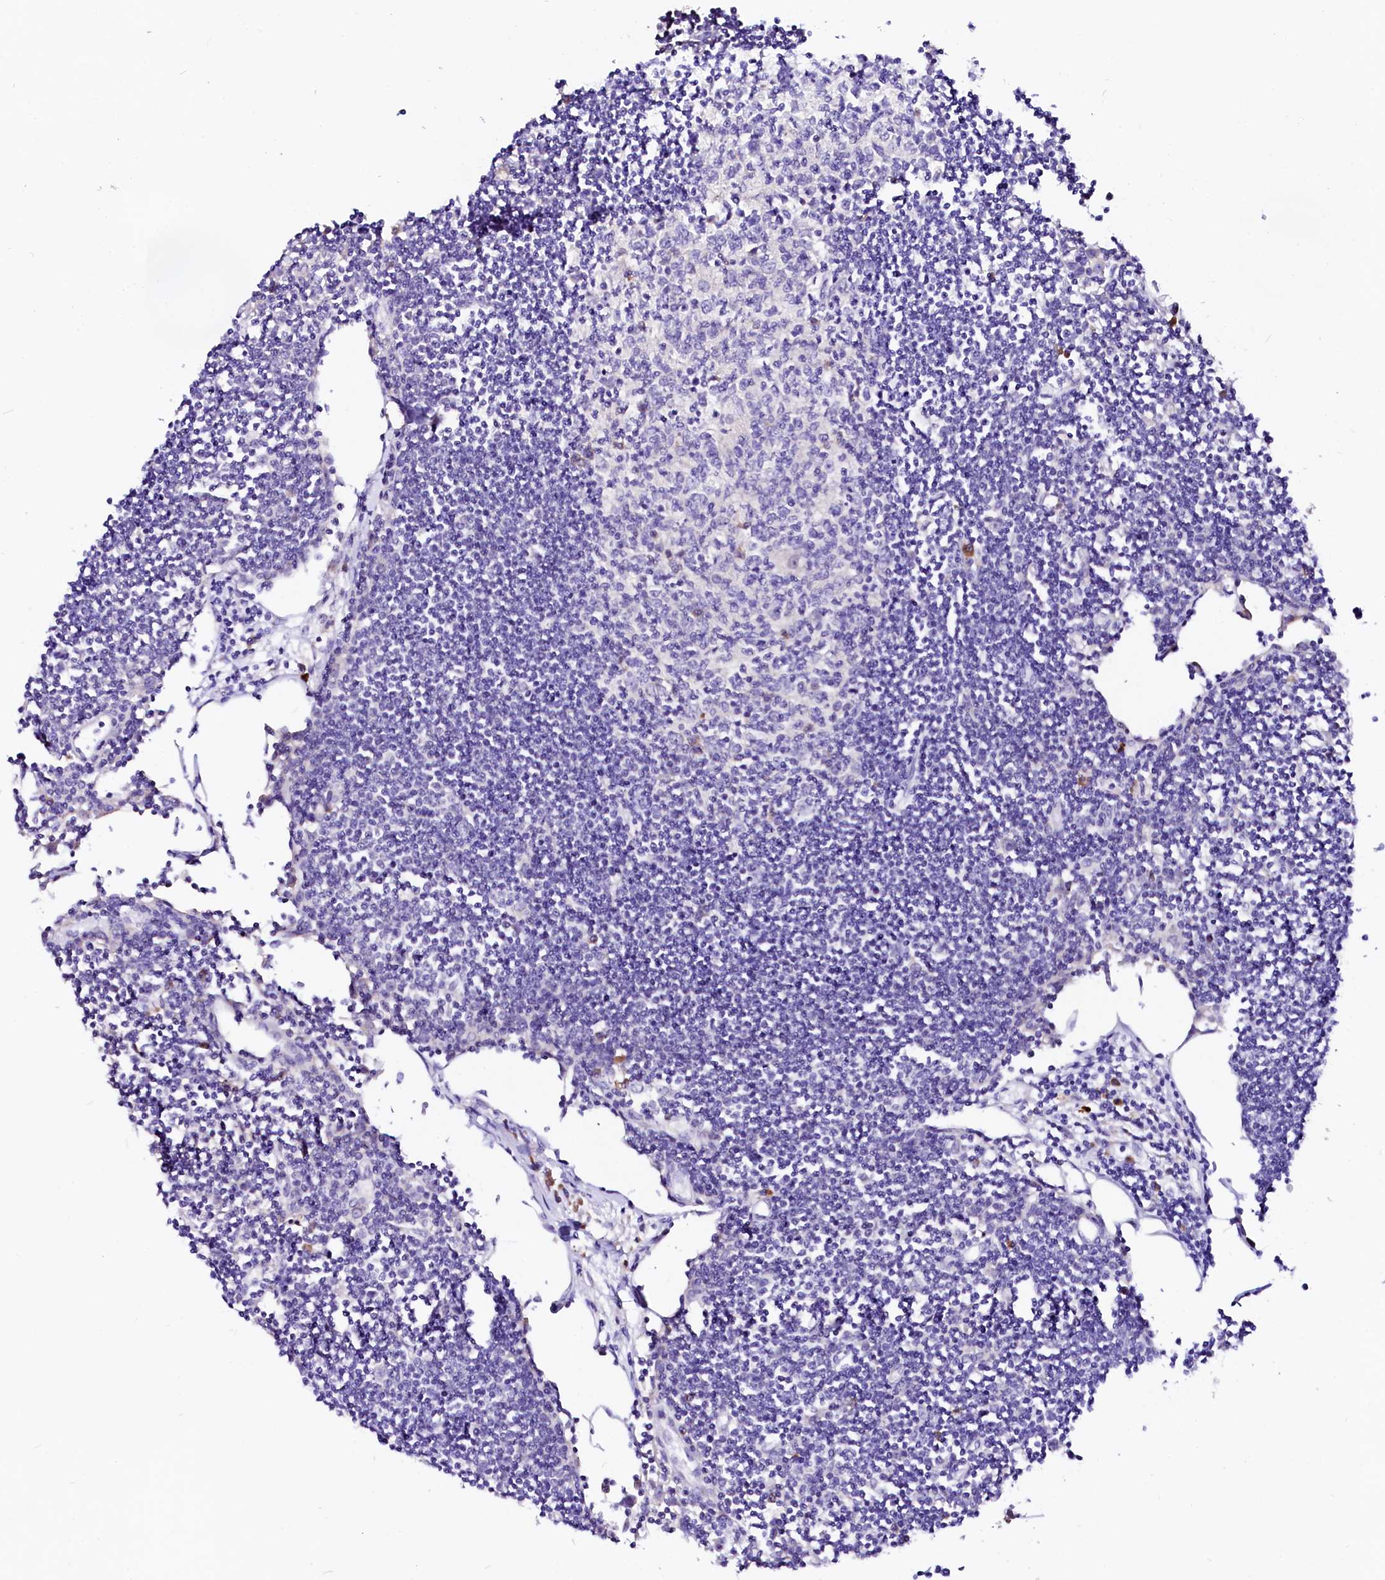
{"staining": {"intensity": "negative", "quantity": "none", "location": "none"}, "tissue": "lymph node", "cell_type": "Germinal center cells", "image_type": "normal", "snomed": [{"axis": "morphology", "description": "Normal tissue, NOS"}, {"axis": "topography", "description": "Lymph node"}], "caption": "Immunohistochemistry (IHC) of normal human lymph node exhibits no expression in germinal center cells. (DAB immunohistochemistry (IHC) visualized using brightfield microscopy, high magnification).", "gene": "BTBD16", "patient": {"sex": "female", "age": 11}}